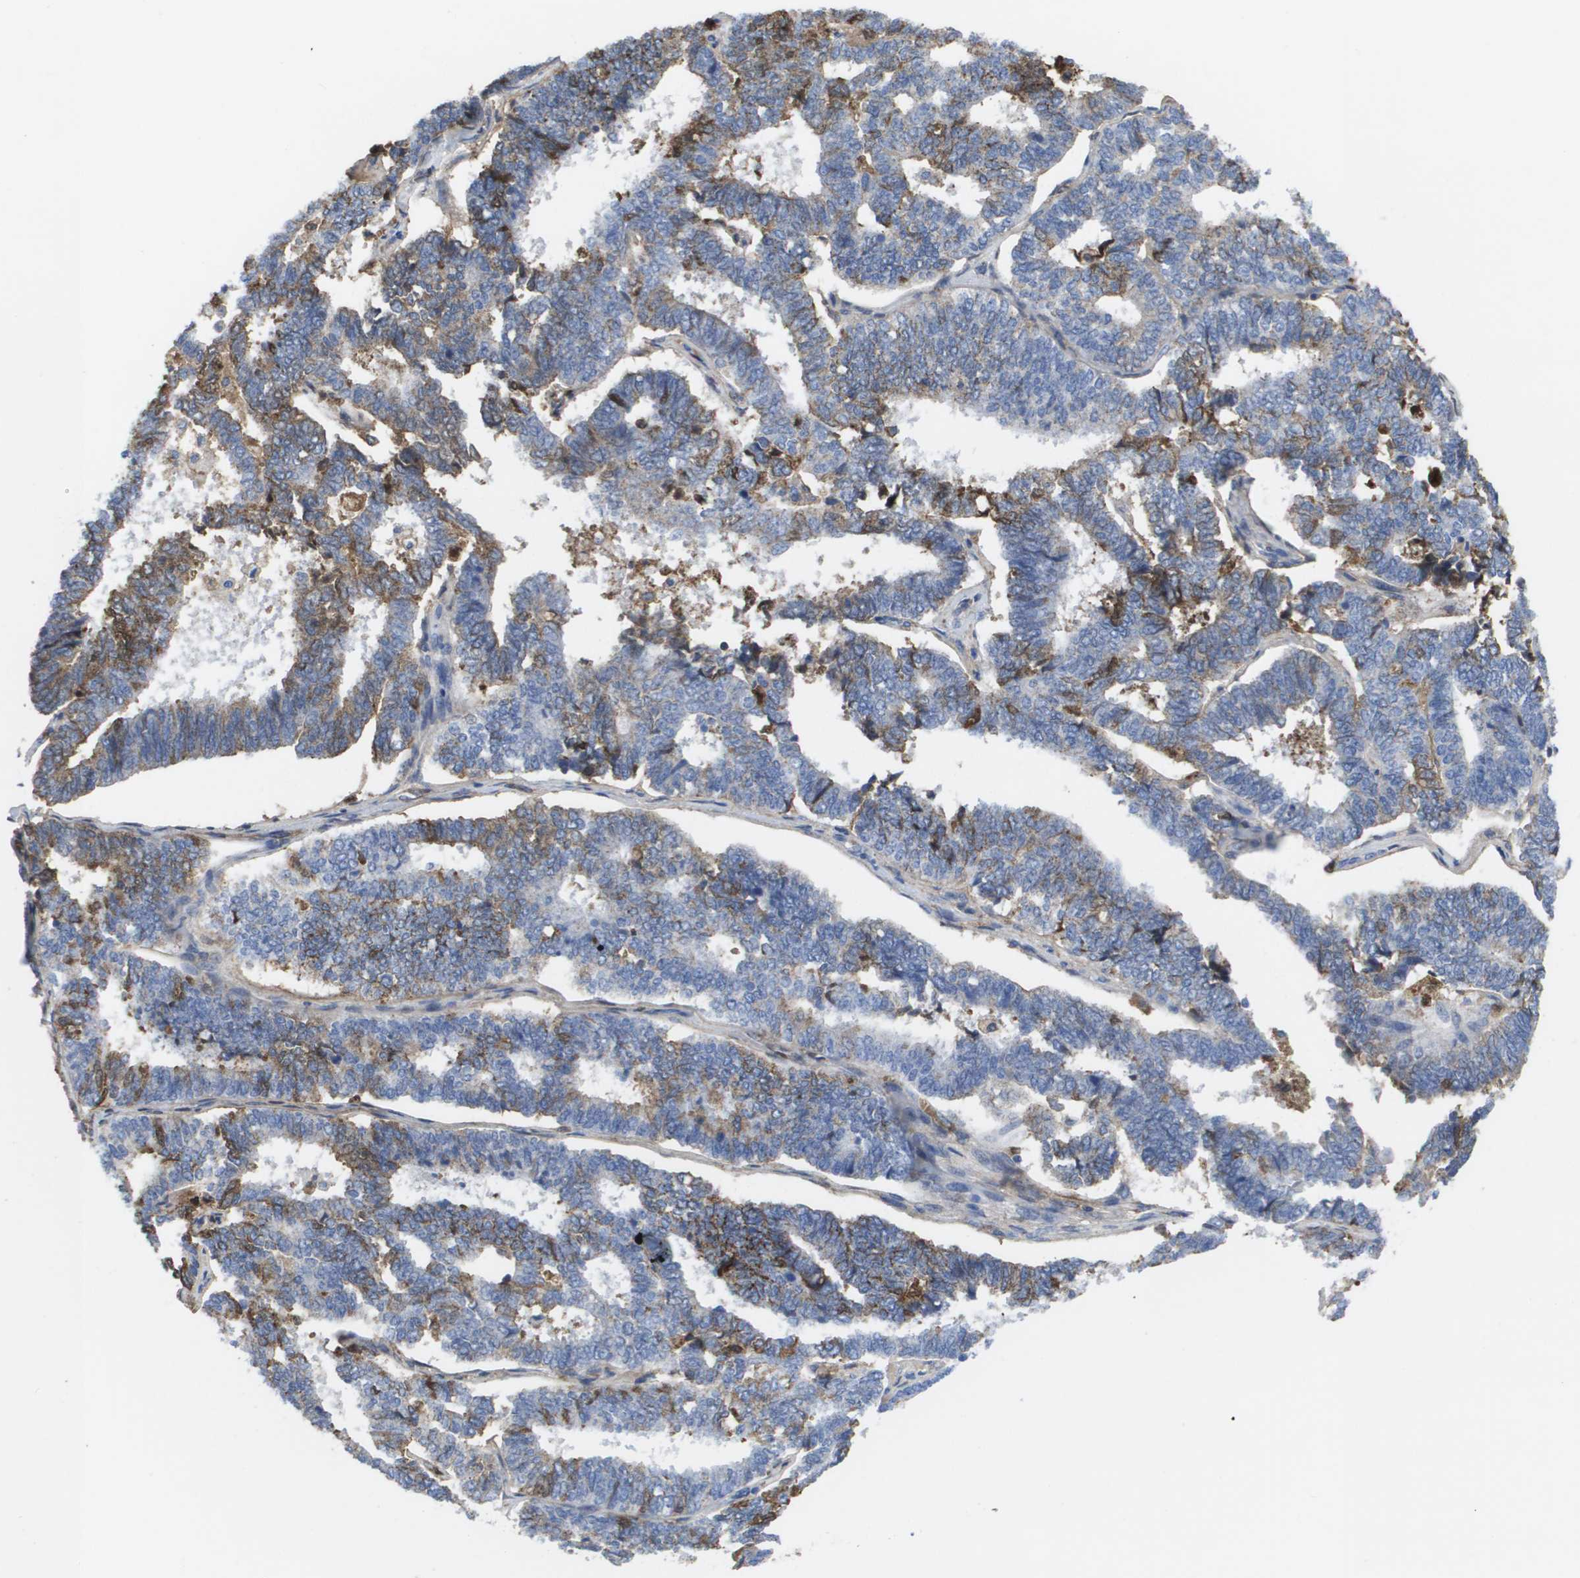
{"staining": {"intensity": "weak", "quantity": "25%-75%", "location": "cytoplasmic/membranous"}, "tissue": "endometrial cancer", "cell_type": "Tumor cells", "image_type": "cancer", "snomed": [{"axis": "morphology", "description": "Adenocarcinoma, NOS"}, {"axis": "topography", "description": "Endometrium"}], "caption": "IHC histopathology image of neoplastic tissue: endometrial cancer (adenocarcinoma) stained using immunohistochemistry demonstrates low levels of weak protein expression localized specifically in the cytoplasmic/membranous of tumor cells, appearing as a cytoplasmic/membranous brown color.", "gene": "SERPINC1", "patient": {"sex": "female", "age": 70}}